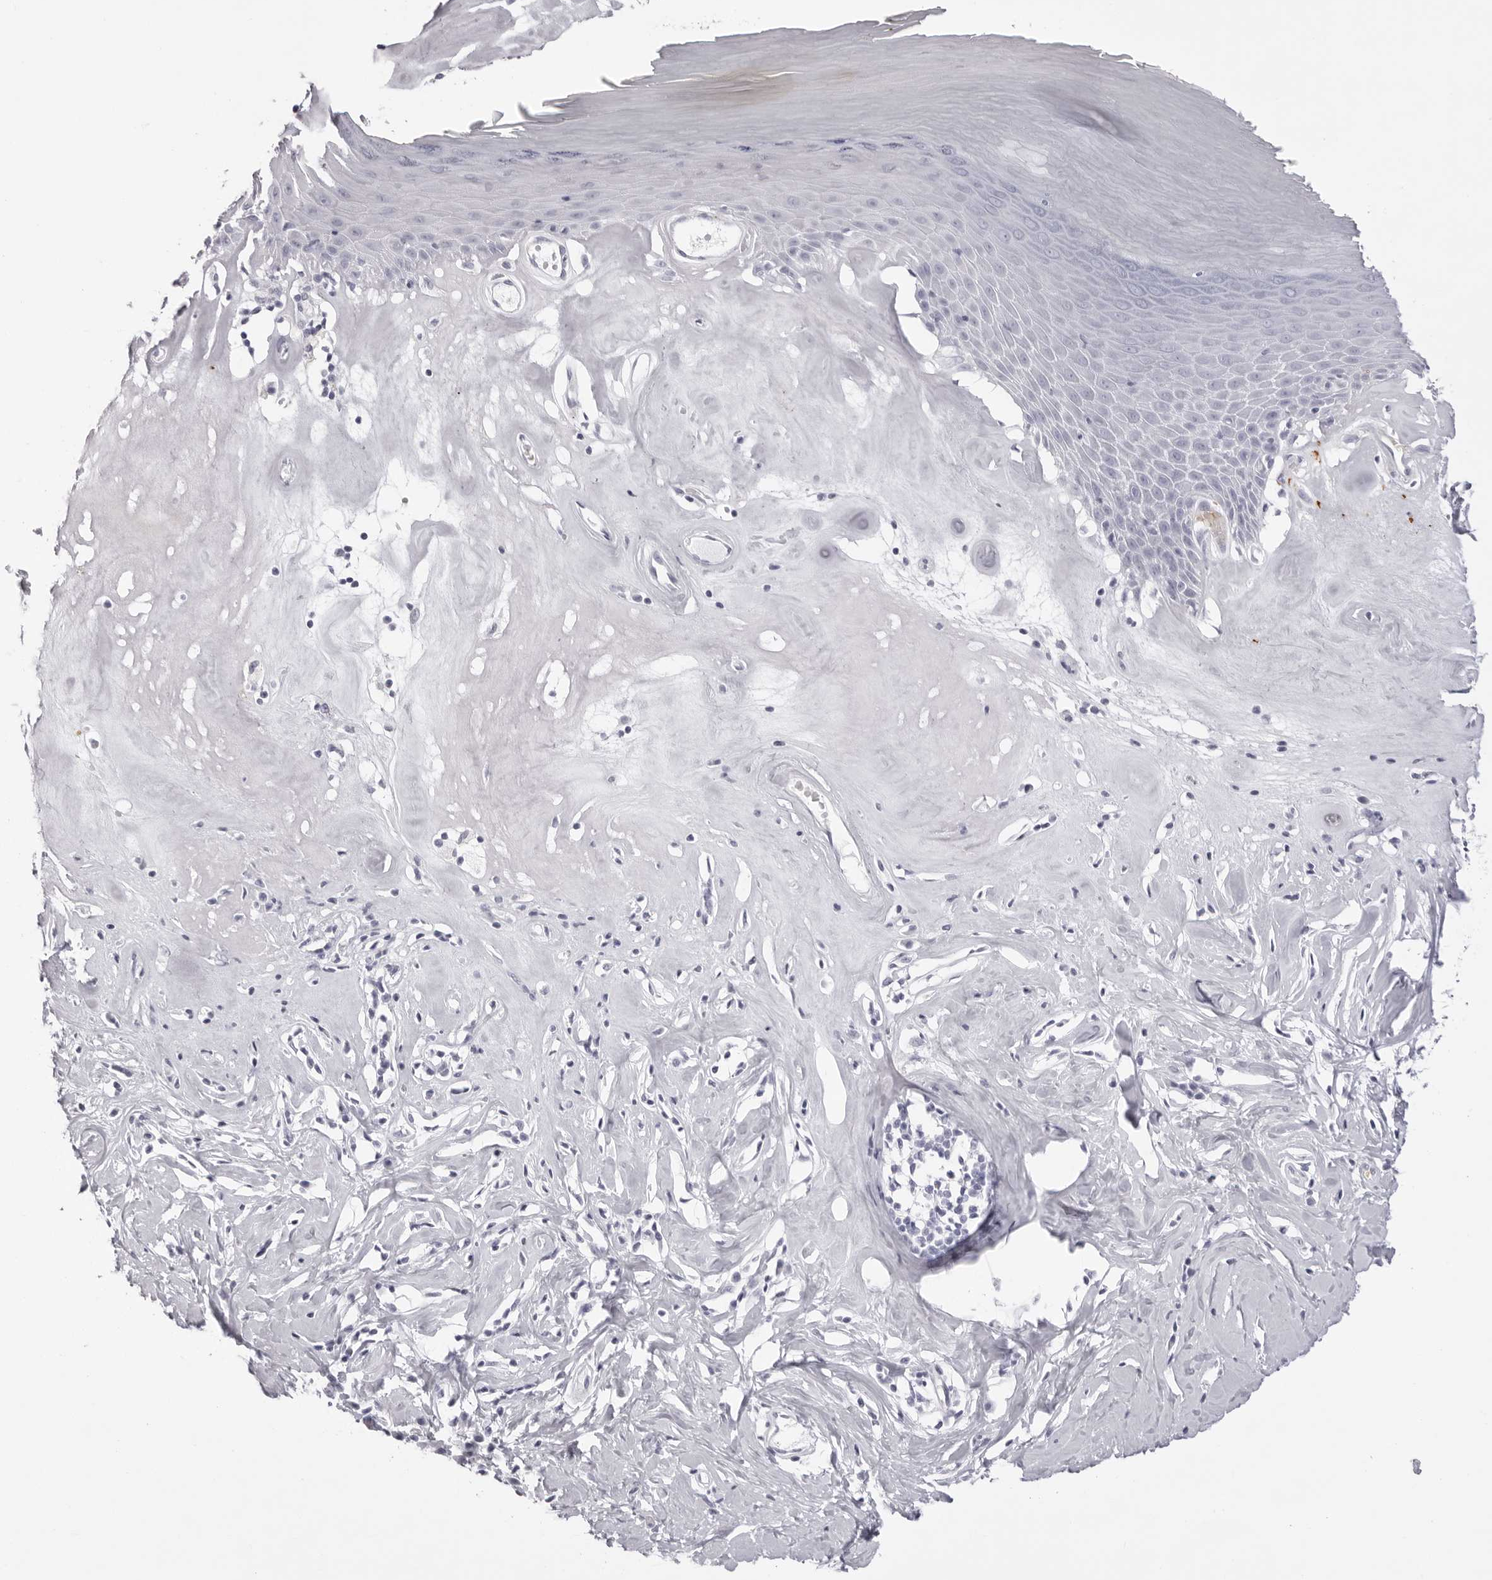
{"staining": {"intensity": "weak", "quantity": "<25%", "location": "cytoplasmic/membranous"}, "tissue": "skin", "cell_type": "Epidermal cells", "image_type": "normal", "snomed": [{"axis": "morphology", "description": "Normal tissue, NOS"}, {"axis": "morphology", "description": "Inflammation, NOS"}, {"axis": "topography", "description": "Vulva"}], "caption": "Normal skin was stained to show a protein in brown. There is no significant staining in epidermal cells. Brightfield microscopy of IHC stained with DAB (brown) and hematoxylin (blue), captured at high magnification.", "gene": "SPTA1", "patient": {"sex": "female", "age": 84}}